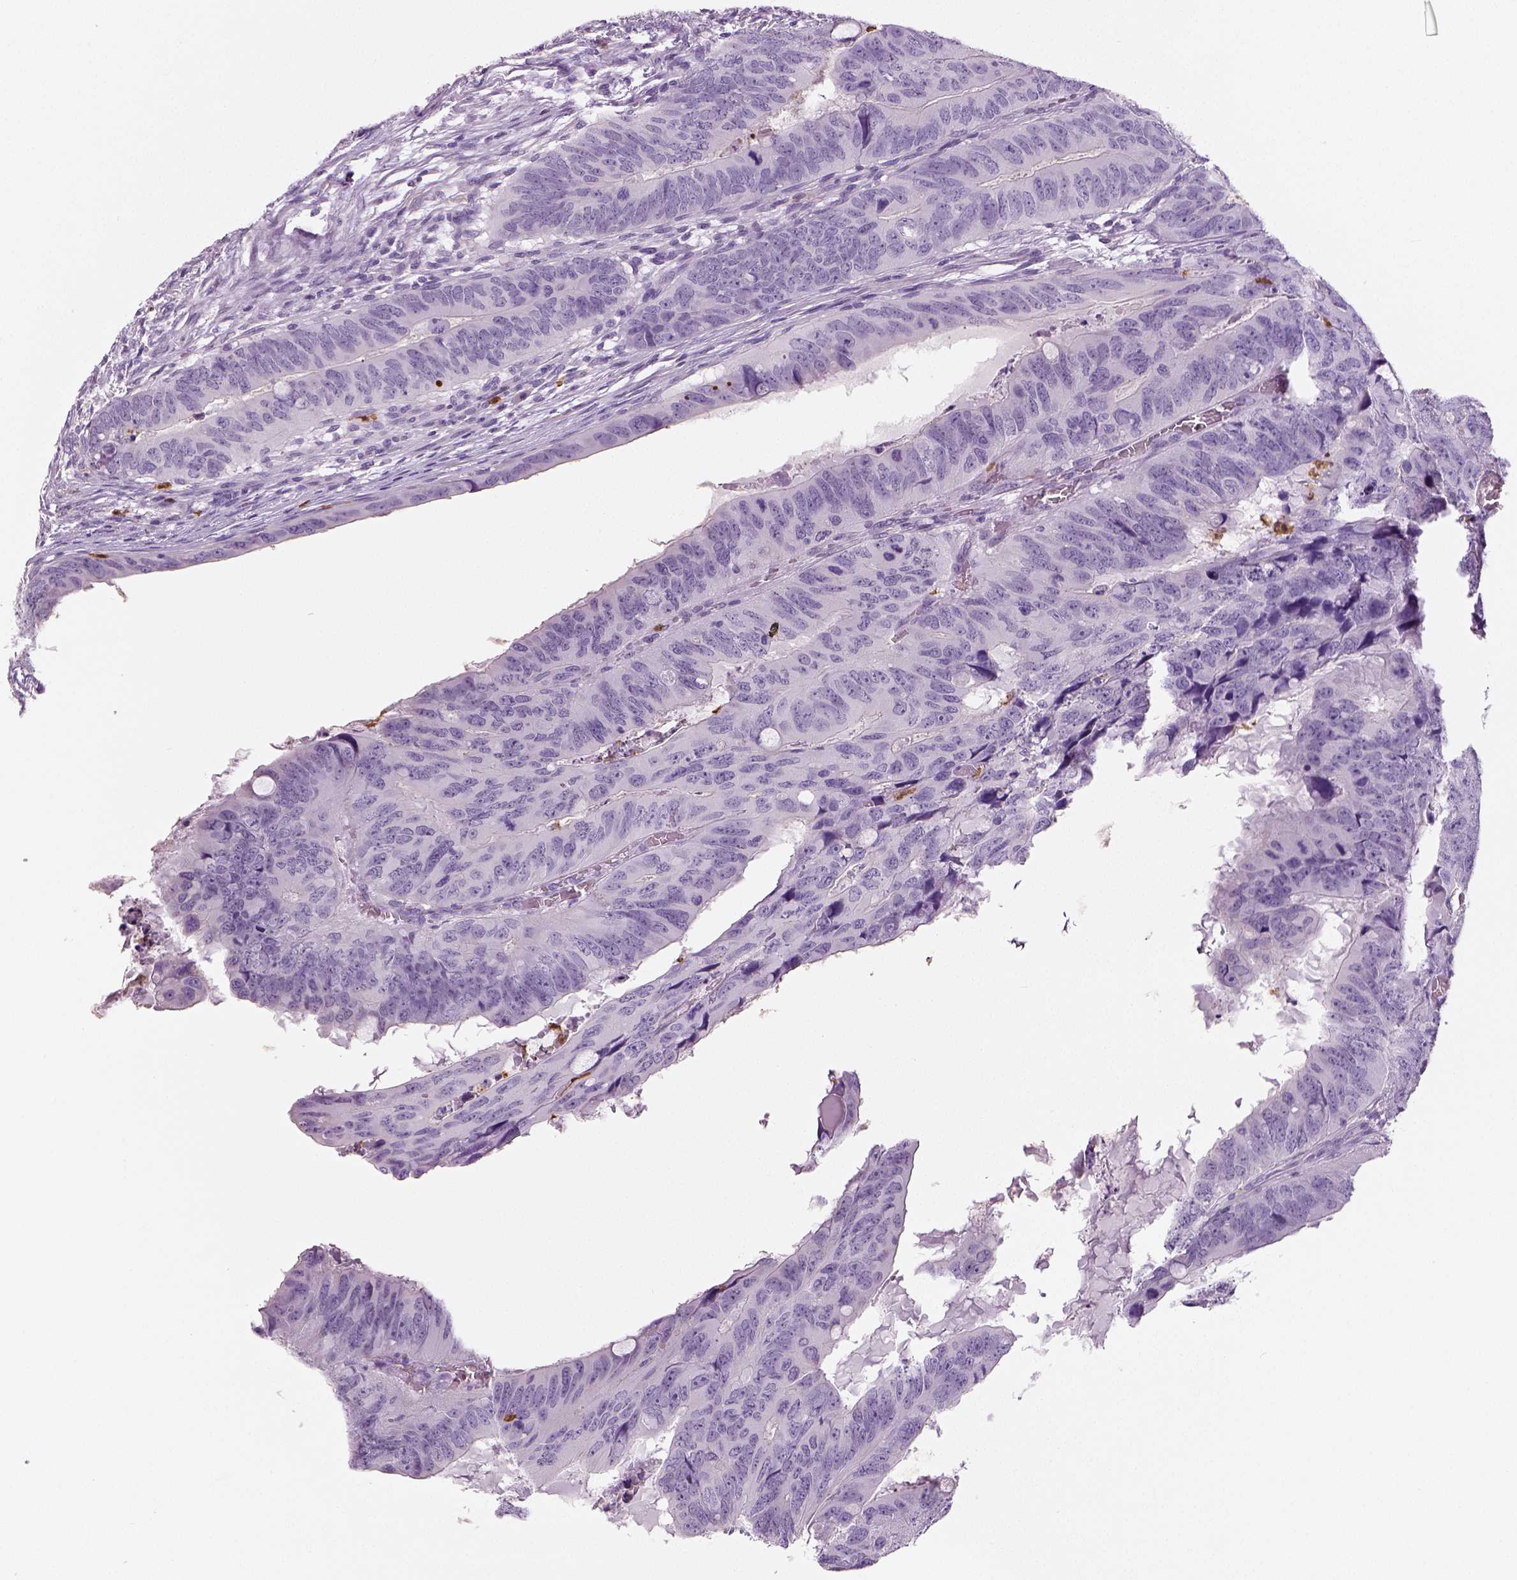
{"staining": {"intensity": "negative", "quantity": "none", "location": "none"}, "tissue": "colorectal cancer", "cell_type": "Tumor cells", "image_type": "cancer", "snomed": [{"axis": "morphology", "description": "Adenocarcinoma, NOS"}, {"axis": "topography", "description": "Colon"}], "caption": "Micrograph shows no protein staining in tumor cells of colorectal adenocarcinoma tissue. (Stains: DAB (3,3'-diaminobenzidine) immunohistochemistry (IHC) with hematoxylin counter stain, Microscopy: brightfield microscopy at high magnification).", "gene": "NECAB2", "patient": {"sex": "male", "age": 79}}